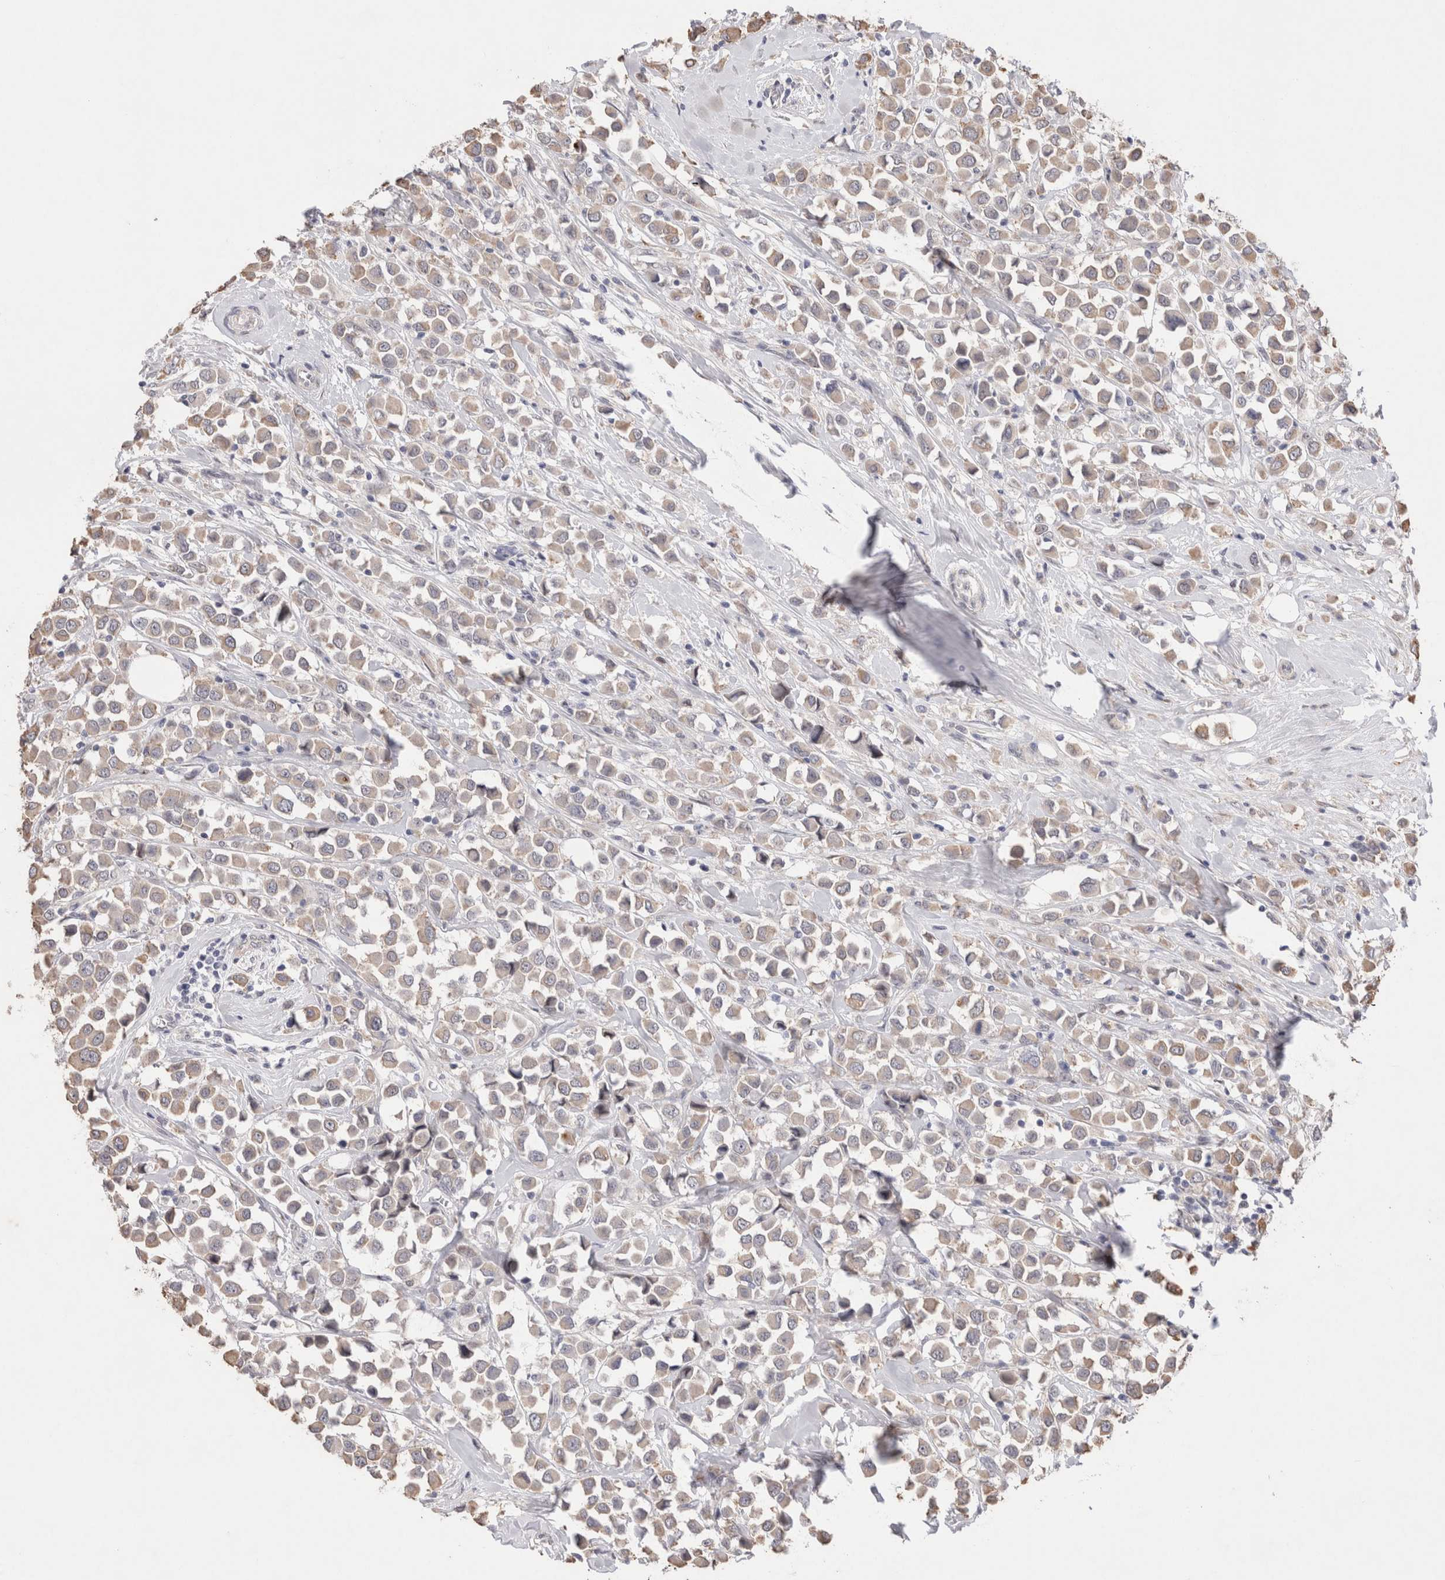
{"staining": {"intensity": "weak", "quantity": "25%-75%", "location": "cytoplasmic/membranous"}, "tissue": "breast cancer", "cell_type": "Tumor cells", "image_type": "cancer", "snomed": [{"axis": "morphology", "description": "Duct carcinoma"}, {"axis": "topography", "description": "Breast"}], "caption": "Human breast intraductal carcinoma stained with a protein marker shows weak staining in tumor cells.", "gene": "GIMAP6", "patient": {"sex": "female", "age": 61}}